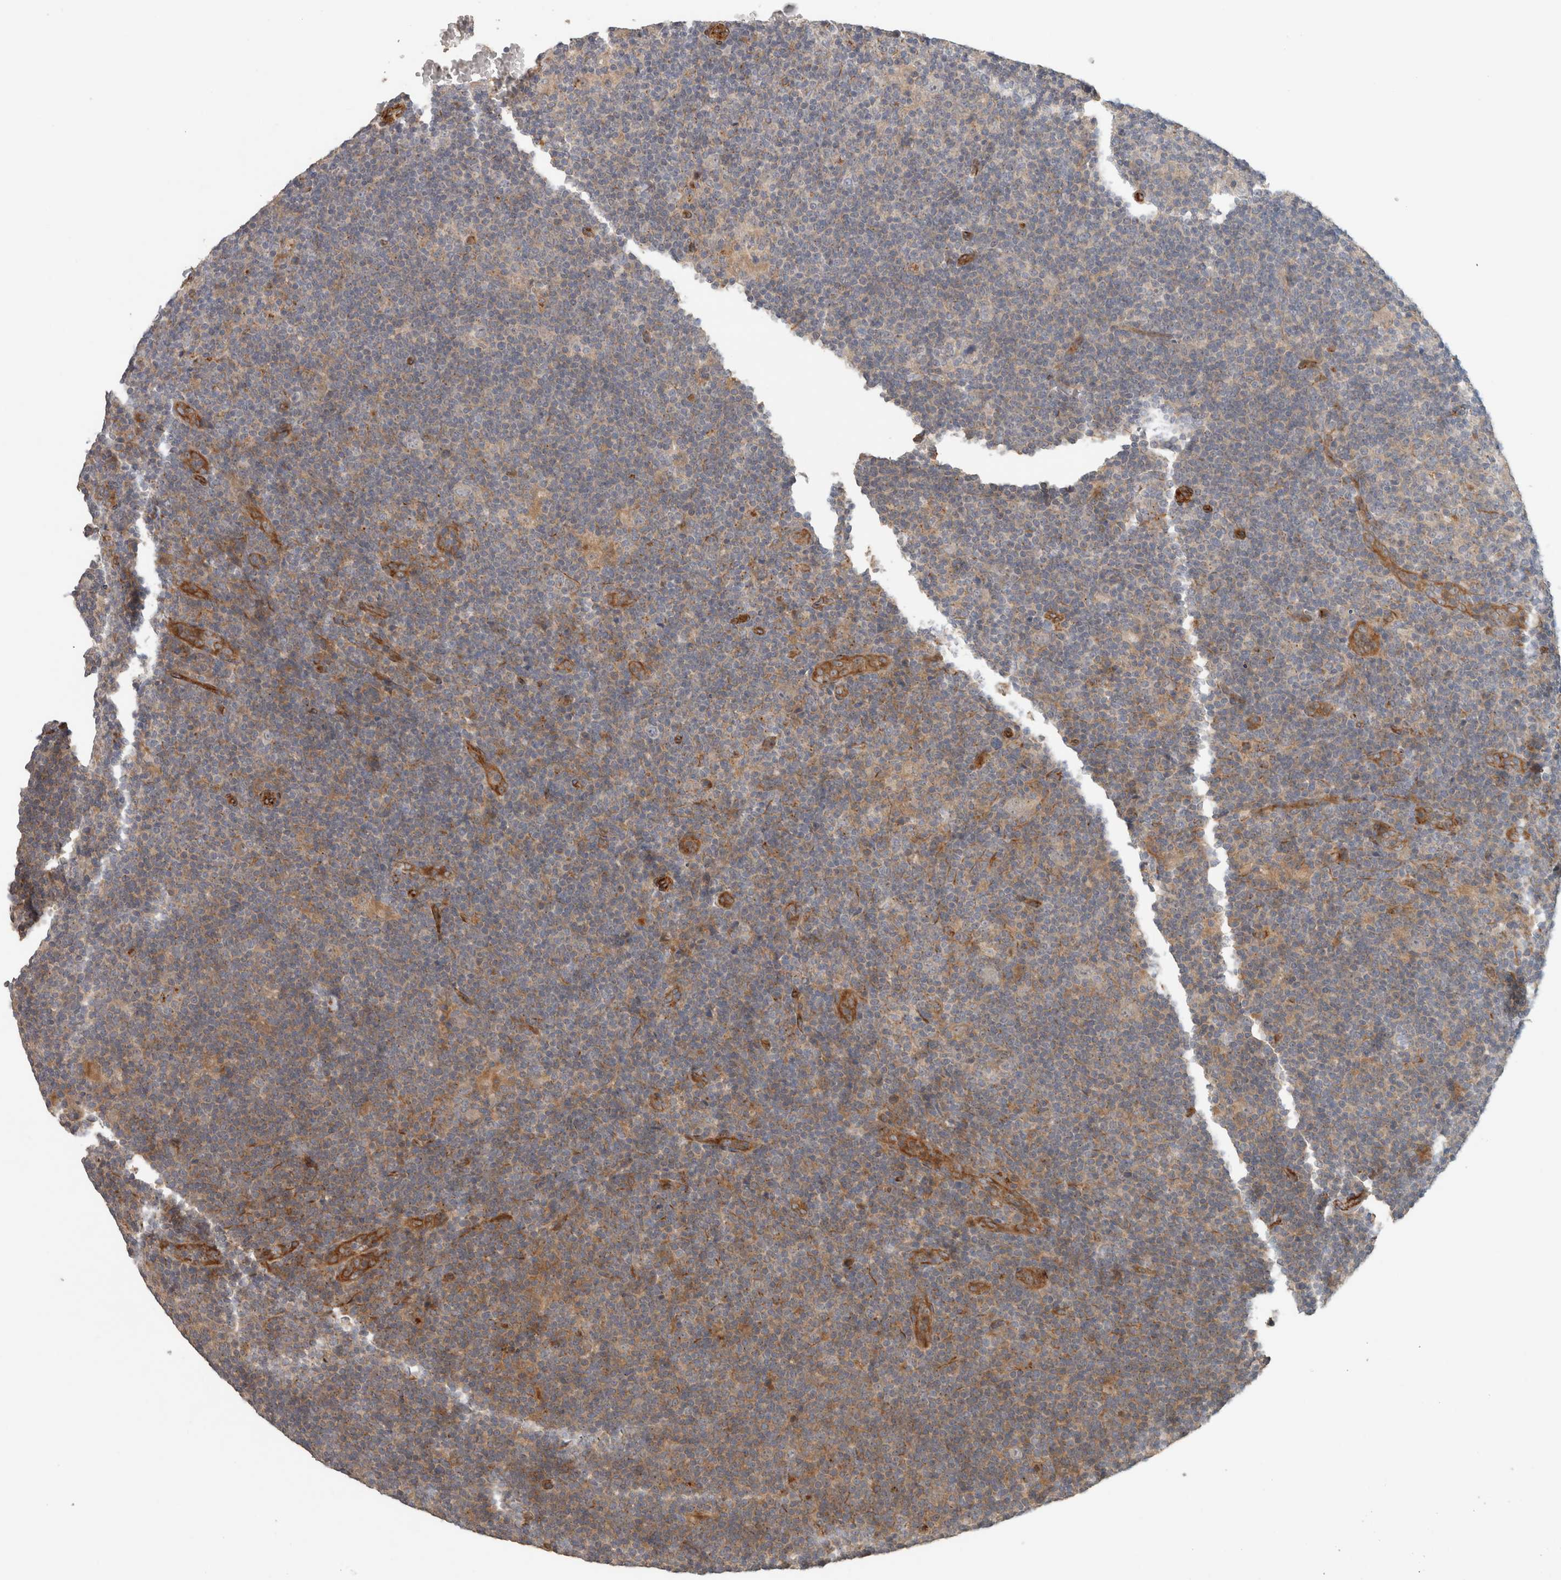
{"staining": {"intensity": "weak", "quantity": "<25%", "location": "cytoplasmic/membranous"}, "tissue": "lymphoma", "cell_type": "Tumor cells", "image_type": "cancer", "snomed": [{"axis": "morphology", "description": "Hodgkin's disease, NOS"}, {"axis": "topography", "description": "Lymph node"}], "caption": "An immunohistochemistry histopathology image of lymphoma is shown. There is no staining in tumor cells of lymphoma.", "gene": "SIPA1L2", "patient": {"sex": "female", "age": 57}}